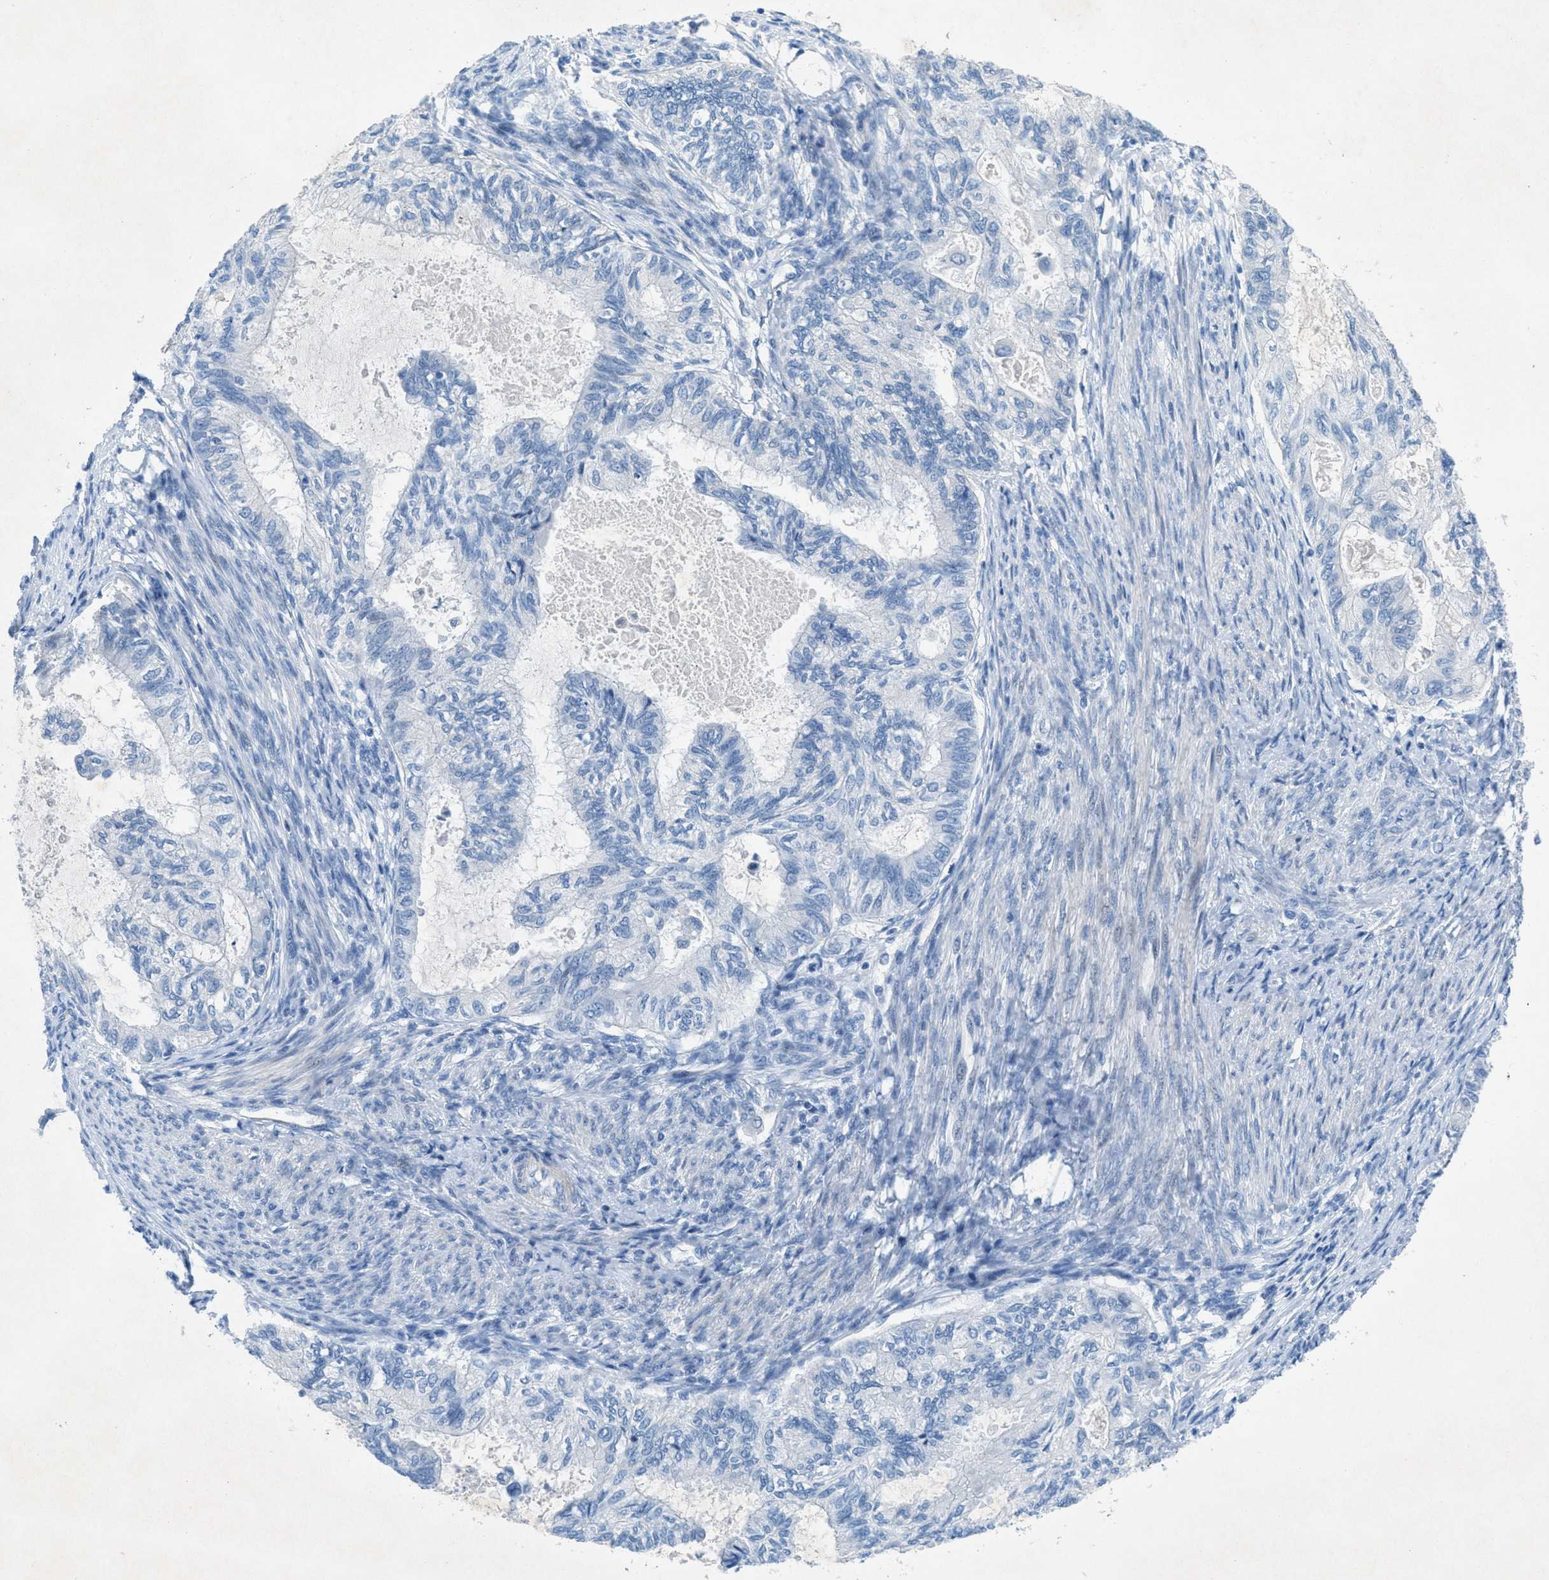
{"staining": {"intensity": "negative", "quantity": "none", "location": "none"}, "tissue": "cervical cancer", "cell_type": "Tumor cells", "image_type": "cancer", "snomed": [{"axis": "morphology", "description": "Normal tissue, NOS"}, {"axis": "morphology", "description": "Adenocarcinoma, NOS"}, {"axis": "topography", "description": "Cervix"}, {"axis": "topography", "description": "Endometrium"}], "caption": "This photomicrograph is of cervical cancer stained with immunohistochemistry (IHC) to label a protein in brown with the nuclei are counter-stained blue. There is no staining in tumor cells.", "gene": "GALNT17", "patient": {"sex": "female", "age": 86}}